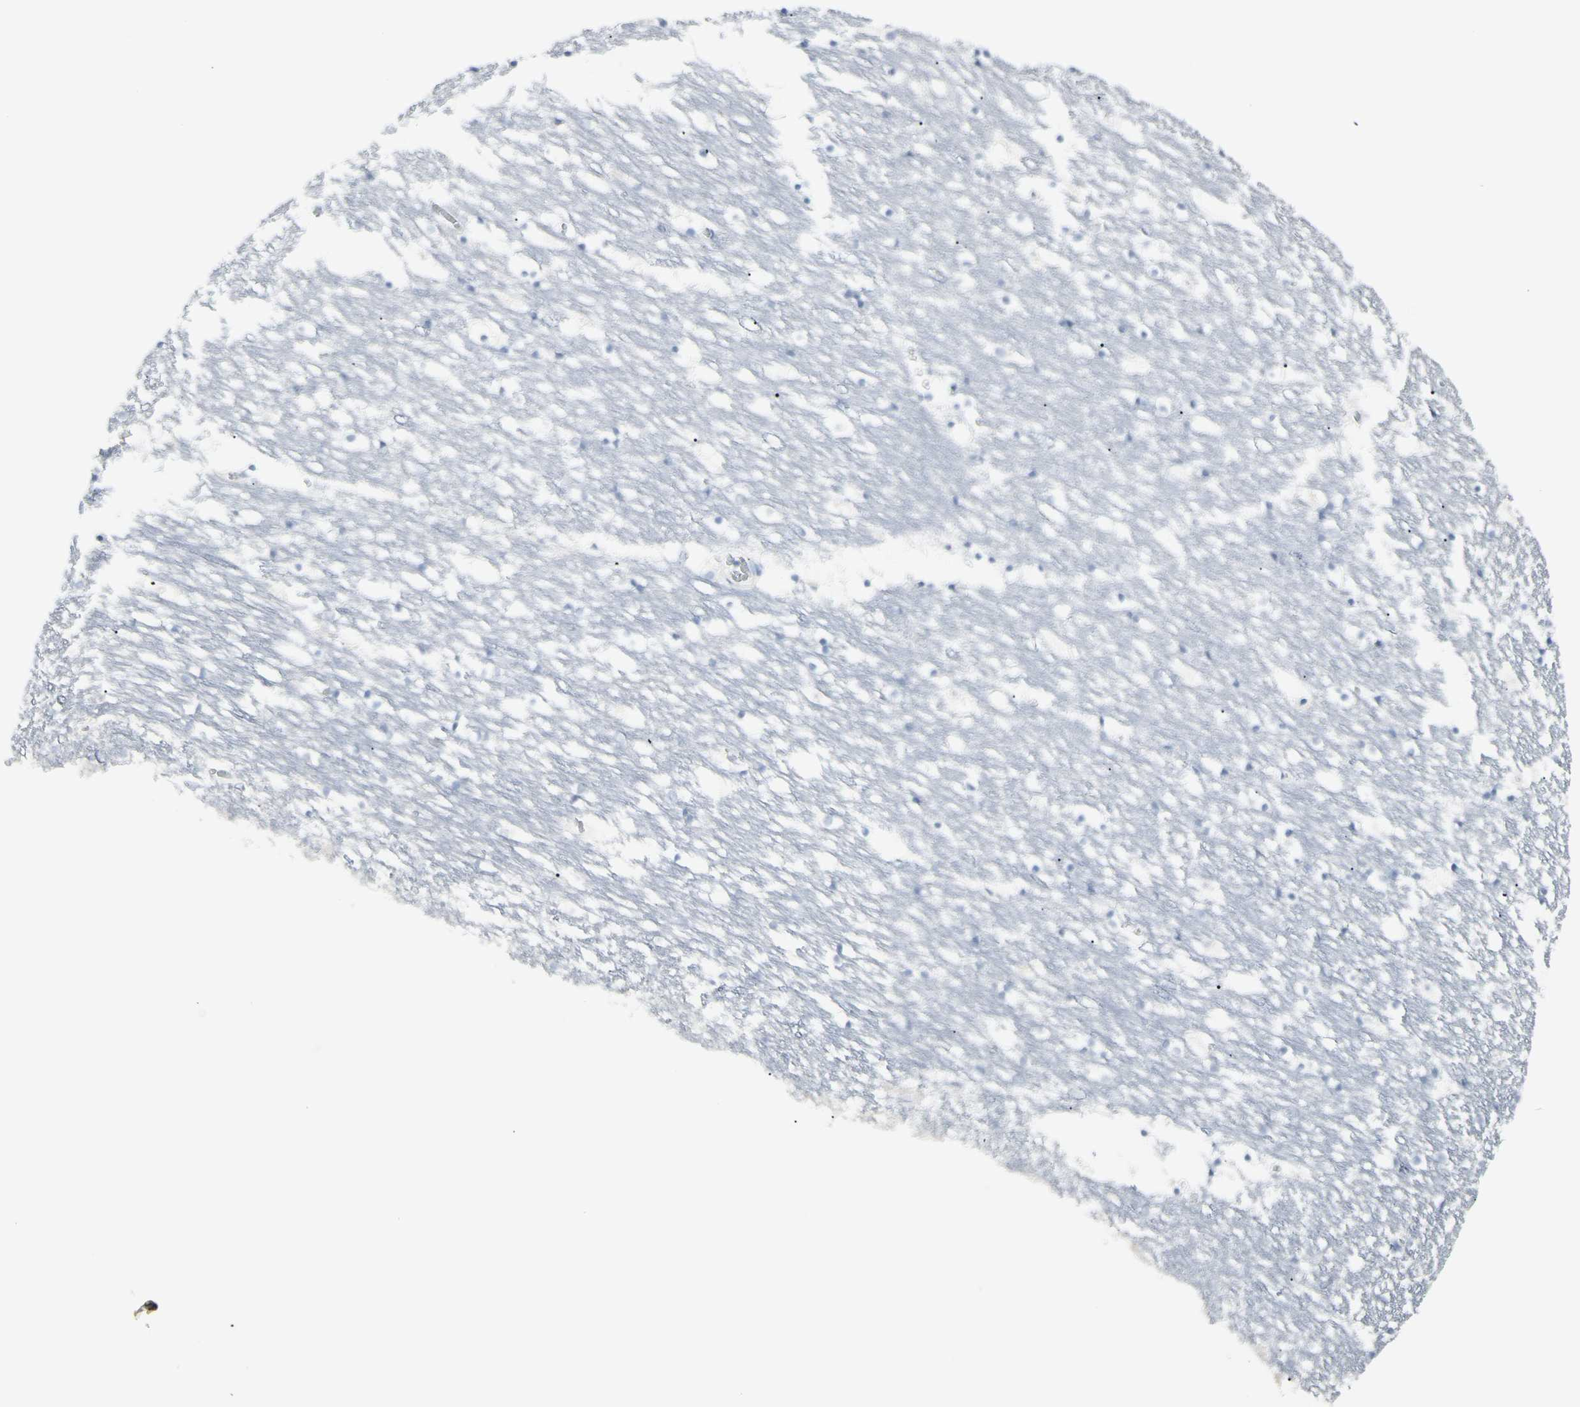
{"staining": {"intensity": "negative", "quantity": "none", "location": "none"}, "tissue": "caudate", "cell_type": "Glial cells", "image_type": "normal", "snomed": [{"axis": "morphology", "description": "Normal tissue, NOS"}, {"axis": "topography", "description": "Lateral ventricle wall"}], "caption": "This image is of normal caudate stained with IHC to label a protein in brown with the nuclei are counter-stained blue. There is no positivity in glial cells.", "gene": "PIP", "patient": {"sex": "male", "age": 45}}